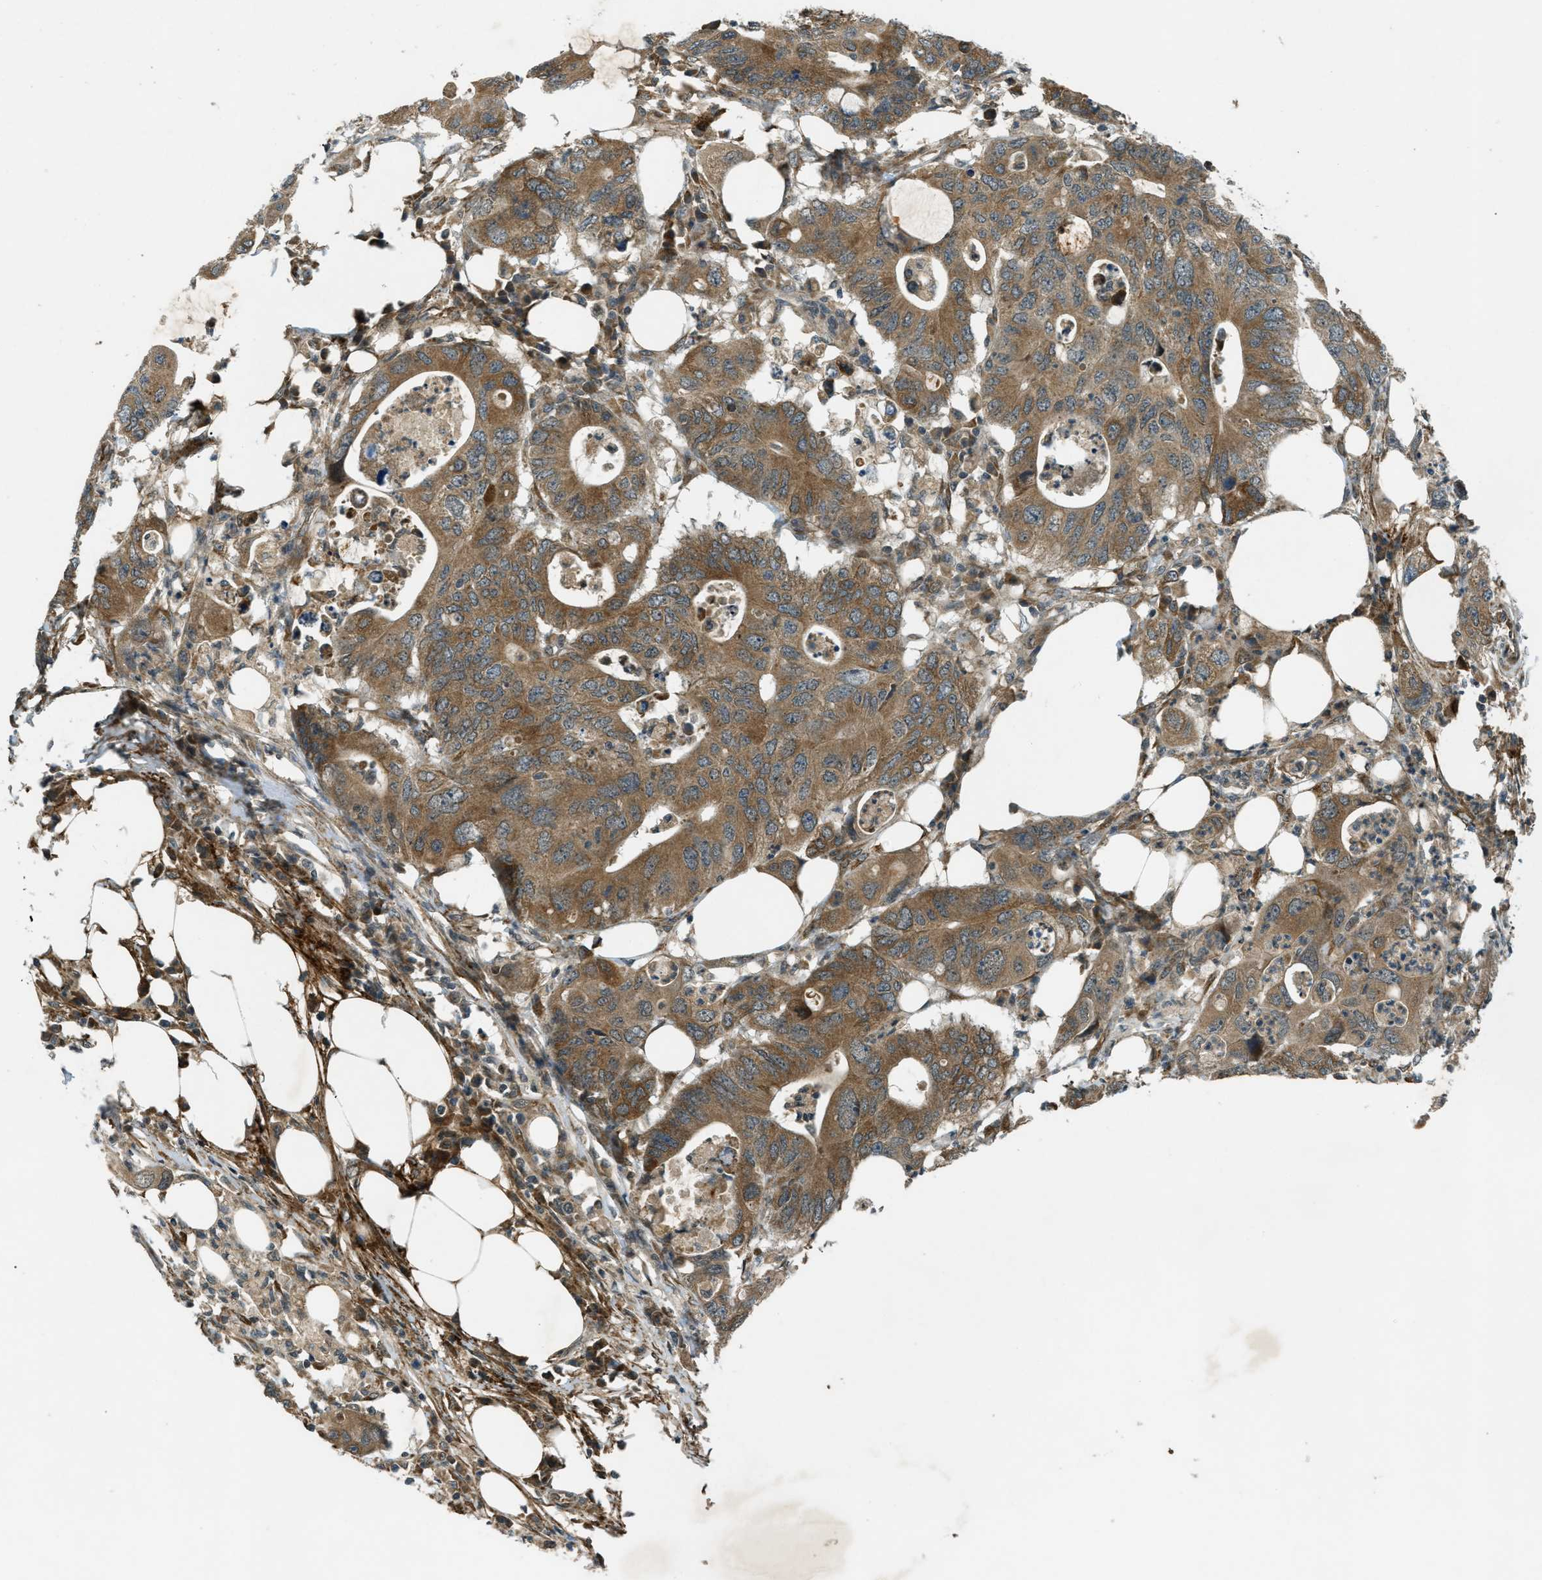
{"staining": {"intensity": "moderate", "quantity": ">75%", "location": "cytoplasmic/membranous"}, "tissue": "colorectal cancer", "cell_type": "Tumor cells", "image_type": "cancer", "snomed": [{"axis": "morphology", "description": "Adenocarcinoma, NOS"}, {"axis": "topography", "description": "Colon"}], "caption": "DAB (3,3'-diaminobenzidine) immunohistochemical staining of human colorectal cancer demonstrates moderate cytoplasmic/membranous protein staining in approximately >75% of tumor cells. The staining is performed using DAB (3,3'-diaminobenzidine) brown chromogen to label protein expression. The nuclei are counter-stained blue using hematoxylin.", "gene": "EIF2AK3", "patient": {"sex": "male", "age": 71}}